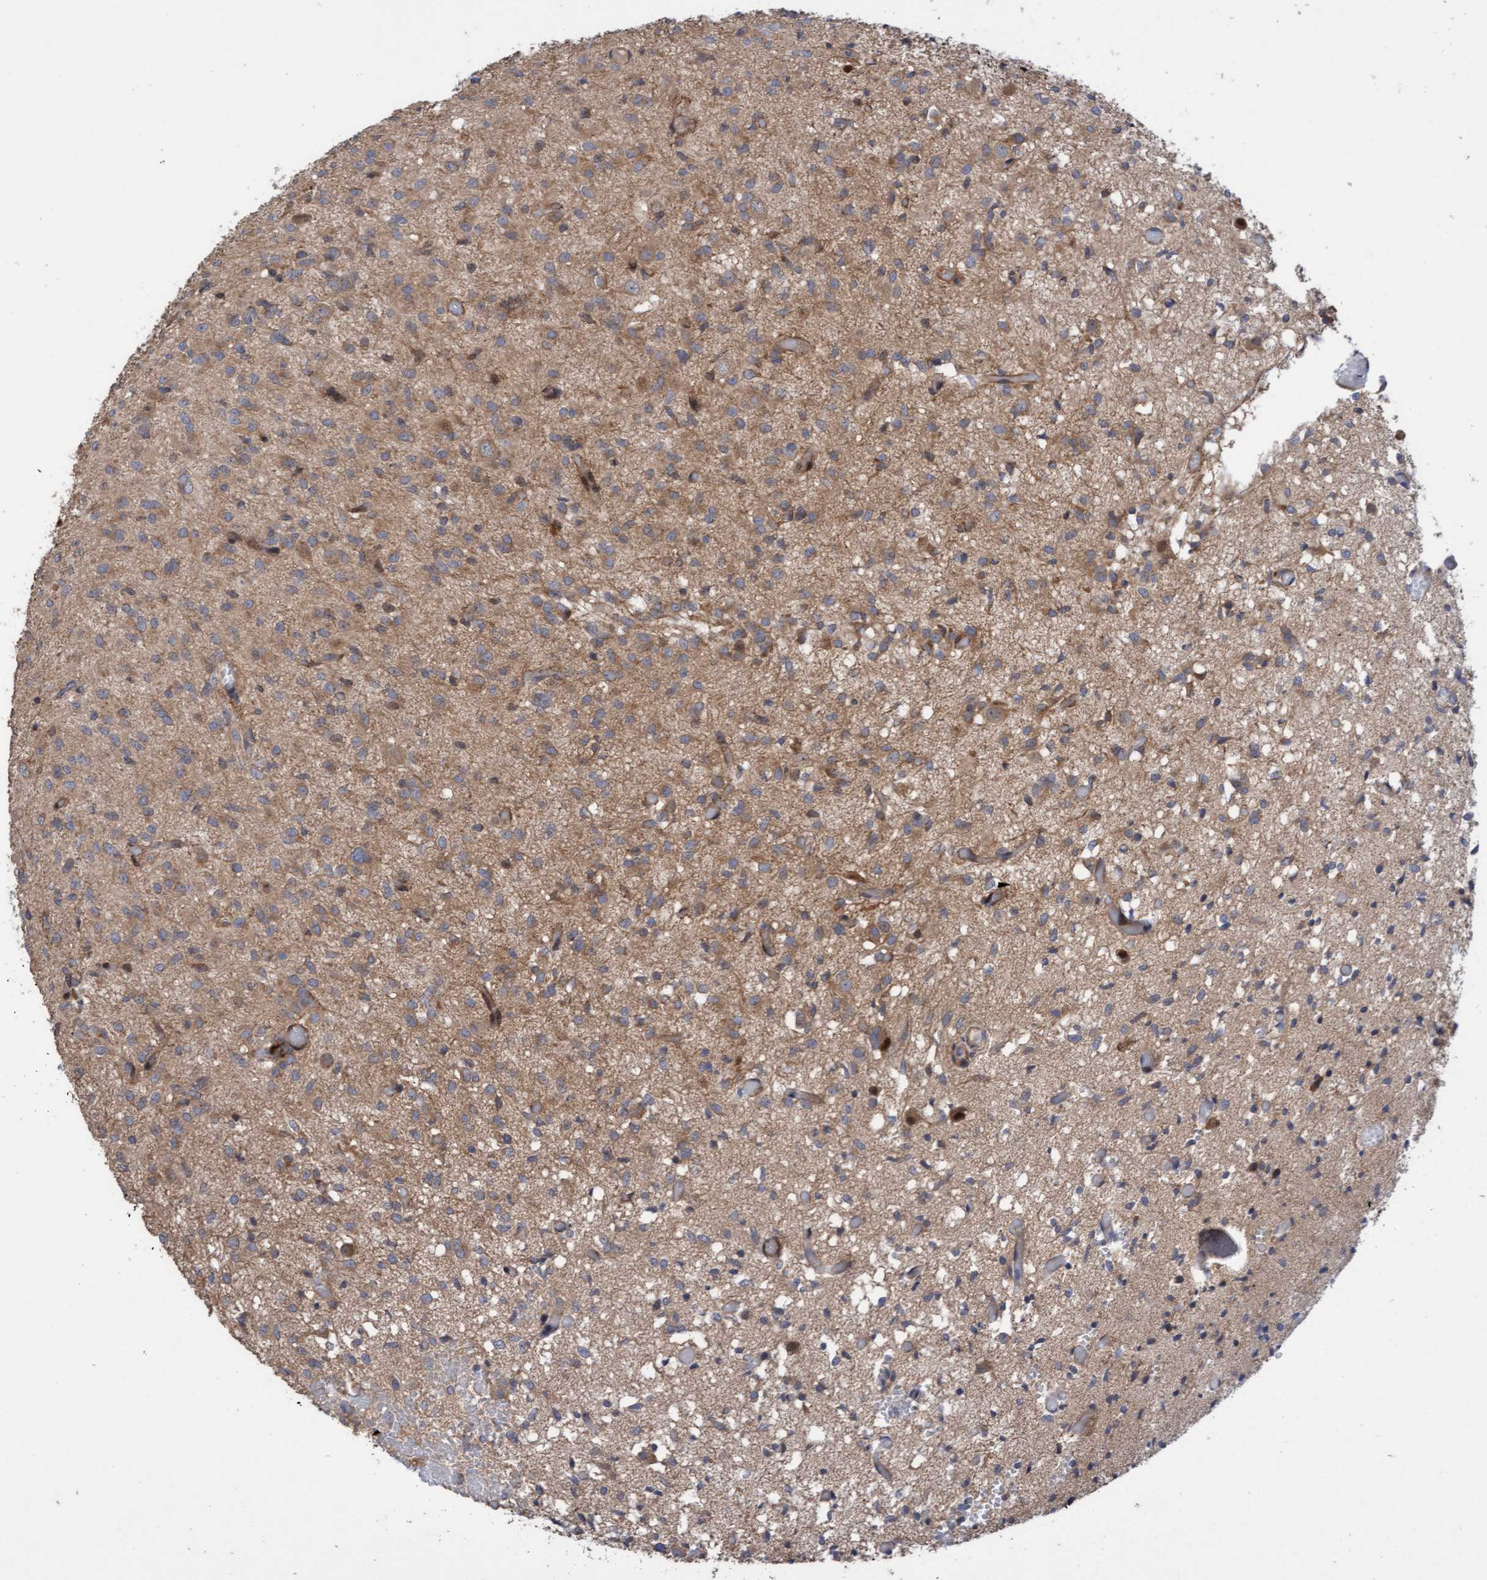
{"staining": {"intensity": "moderate", "quantity": "25%-75%", "location": "cytoplasmic/membranous"}, "tissue": "glioma", "cell_type": "Tumor cells", "image_type": "cancer", "snomed": [{"axis": "morphology", "description": "Glioma, malignant, High grade"}, {"axis": "topography", "description": "Brain"}], "caption": "Protein positivity by IHC reveals moderate cytoplasmic/membranous staining in about 25%-75% of tumor cells in glioma. The protein of interest is stained brown, and the nuclei are stained in blue (DAB IHC with brightfield microscopy, high magnification).", "gene": "ELP5", "patient": {"sex": "female", "age": 59}}